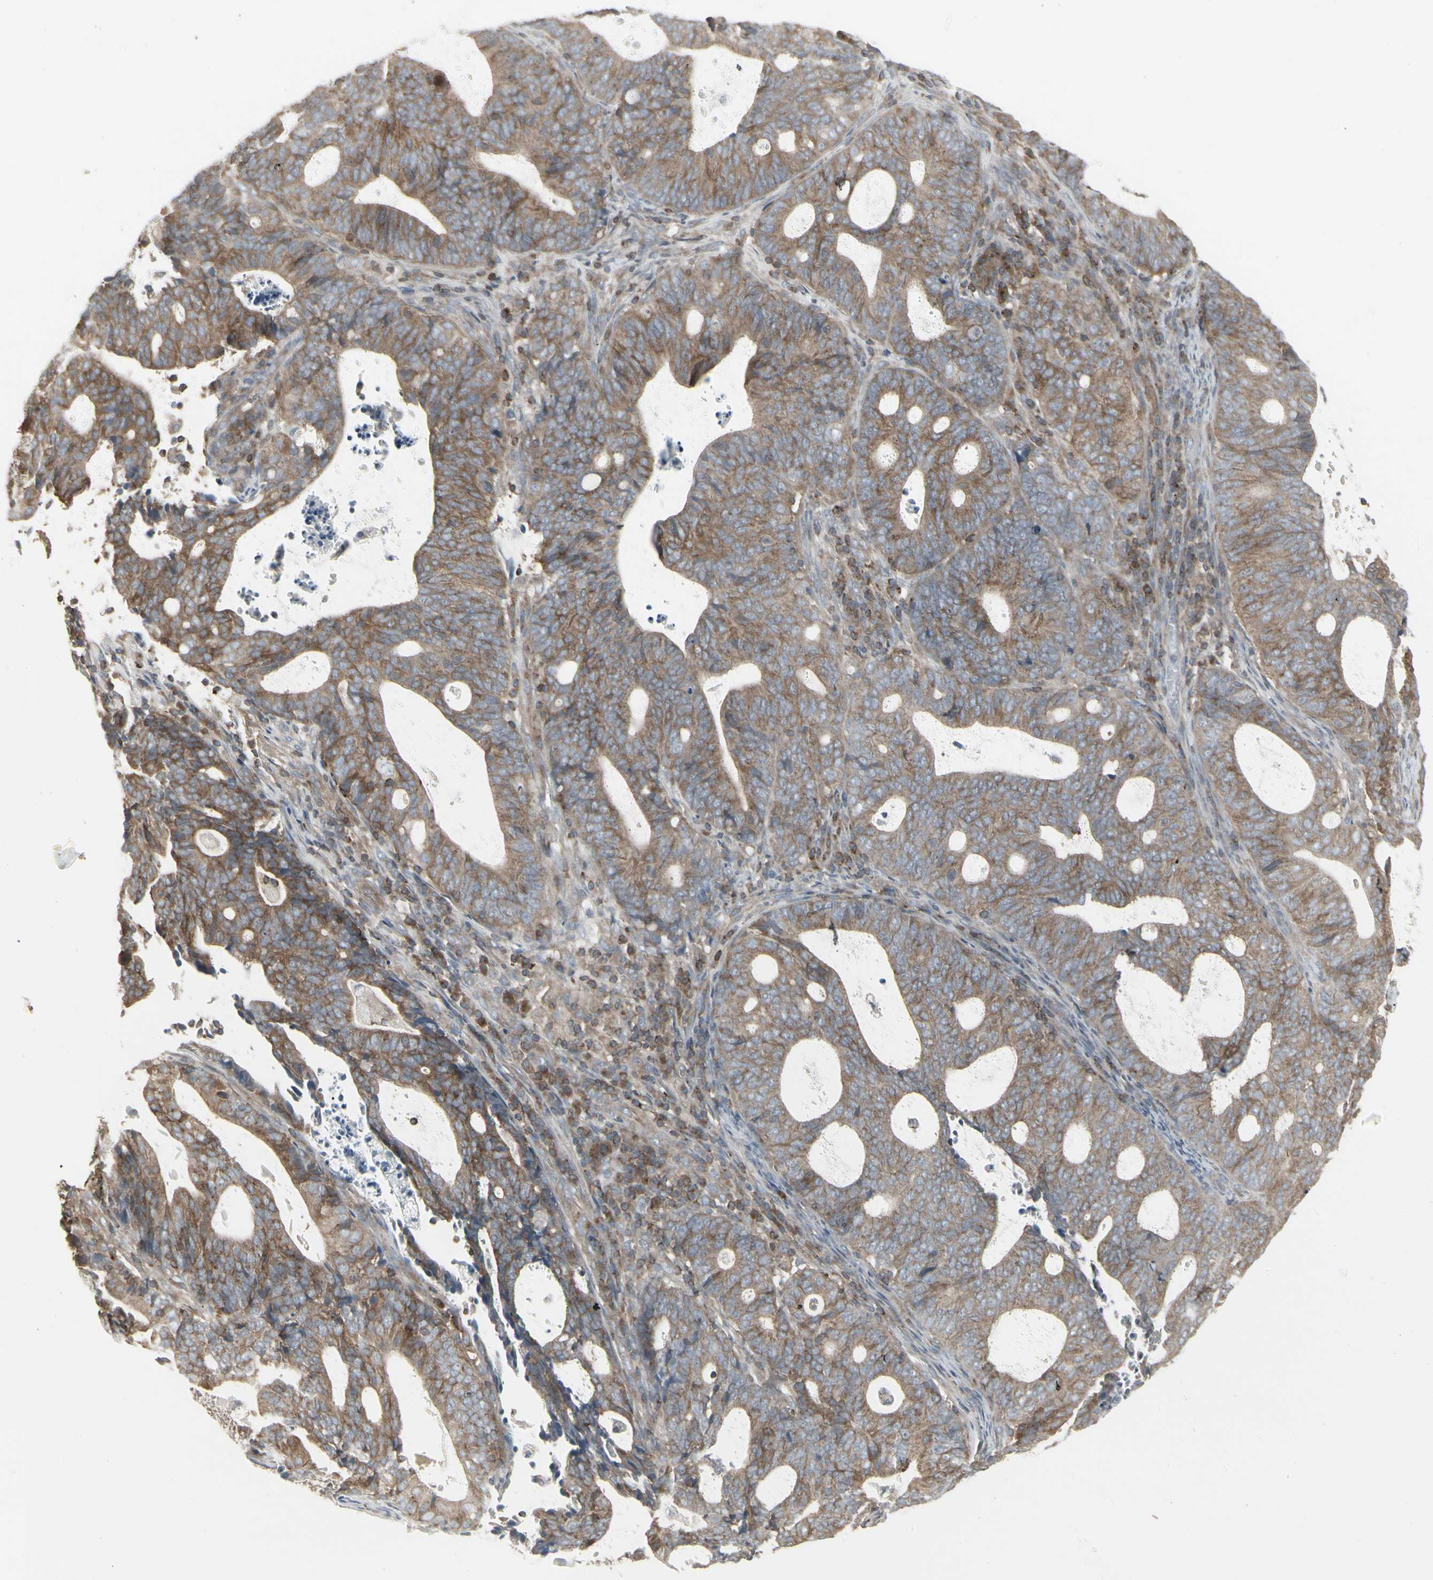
{"staining": {"intensity": "moderate", "quantity": ">75%", "location": "cytoplasmic/membranous"}, "tissue": "endometrial cancer", "cell_type": "Tumor cells", "image_type": "cancer", "snomed": [{"axis": "morphology", "description": "Adenocarcinoma, NOS"}, {"axis": "topography", "description": "Uterus"}], "caption": "High-power microscopy captured an immunohistochemistry (IHC) image of adenocarcinoma (endometrial), revealing moderate cytoplasmic/membranous positivity in about >75% of tumor cells. The protein is shown in brown color, while the nuclei are stained blue.", "gene": "EPS15", "patient": {"sex": "female", "age": 83}}